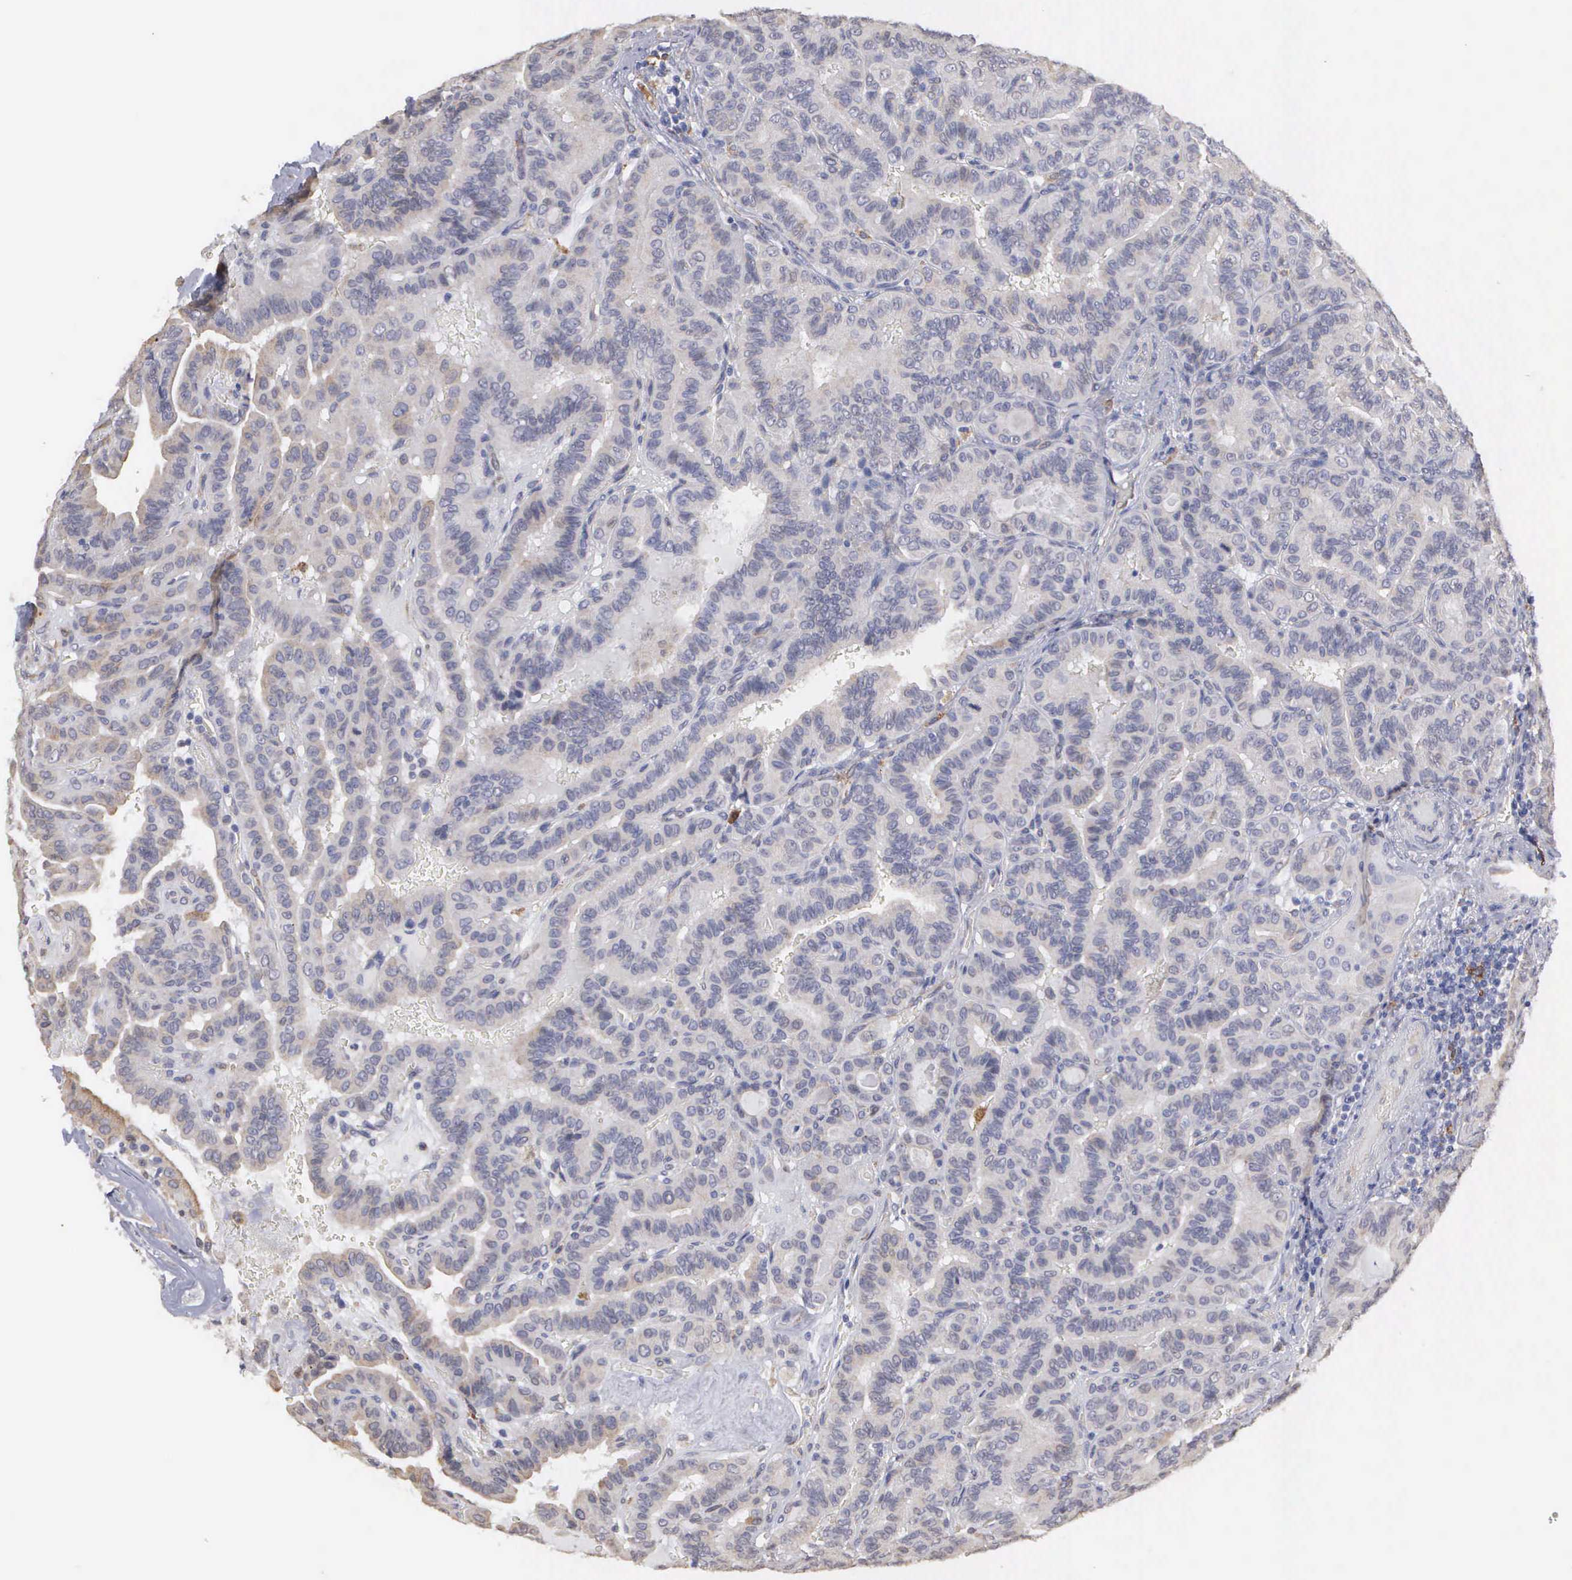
{"staining": {"intensity": "weak", "quantity": "<25%", "location": "cytoplasmic/membranous"}, "tissue": "thyroid cancer", "cell_type": "Tumor cells", "image_type": "cancer", "snomed": [{"axis": "morphology", "description": "Papillary adenocarcinoma, NOS"}, {"axis": "topography", "description": "Thyroid gland"}], "caption": "Immunohistochemistry image of papillary adenocarcinoma (thyroid) stained for a protein (brown), which shows no expression in tumor cells. Brightfield microscopy of immunohistochemistry stained with DAB (3,3'-diaminobenzidine) (brown) and hematoxylin (blue), captured at high magnification.", "gene": "LIN52", "patient": {"sex": "male", "age": 87}}